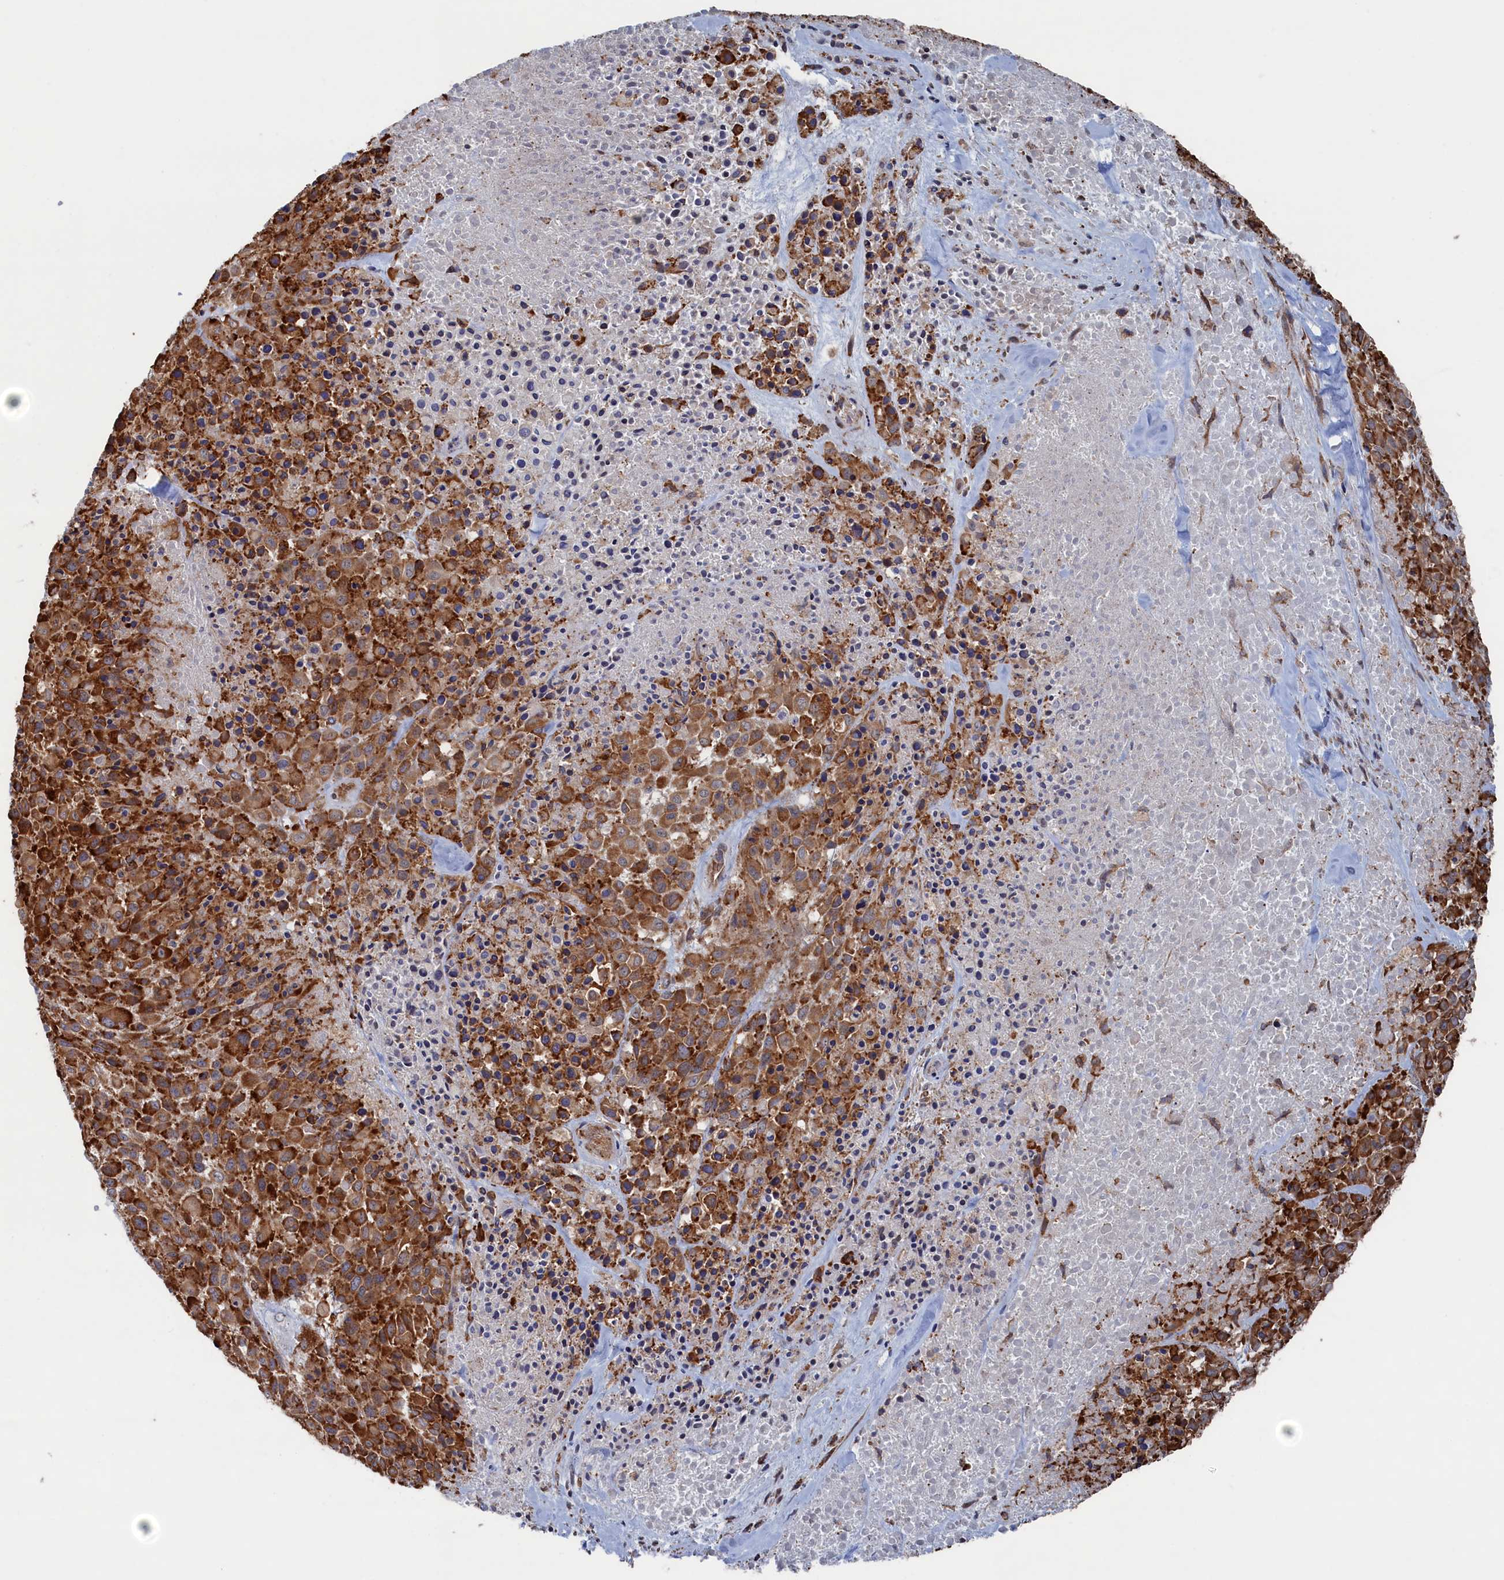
{"staining": {"intensity": "strong", "quantity": ">75%", "location": "cytoplasmic/membranous"}, "tissue": "melanoma", "cell_type": "Tumor cells", "image_type": "cancer", "snomed": [{"axis": "morphology", "description": "Malignant melanoma, Metastatic site"}, {"axis": "topography", "description": "Skin"}], "caption": "Immunohistochemistry image of human malignant melanoma (metastatic site) stained for a protein (brown), which reveals high levels of strong cytoplasmic/membranous staining in about >75% of tumor cells.", "gene": "BPIFB6", "patient": {"sex": "female", "age": 81}}